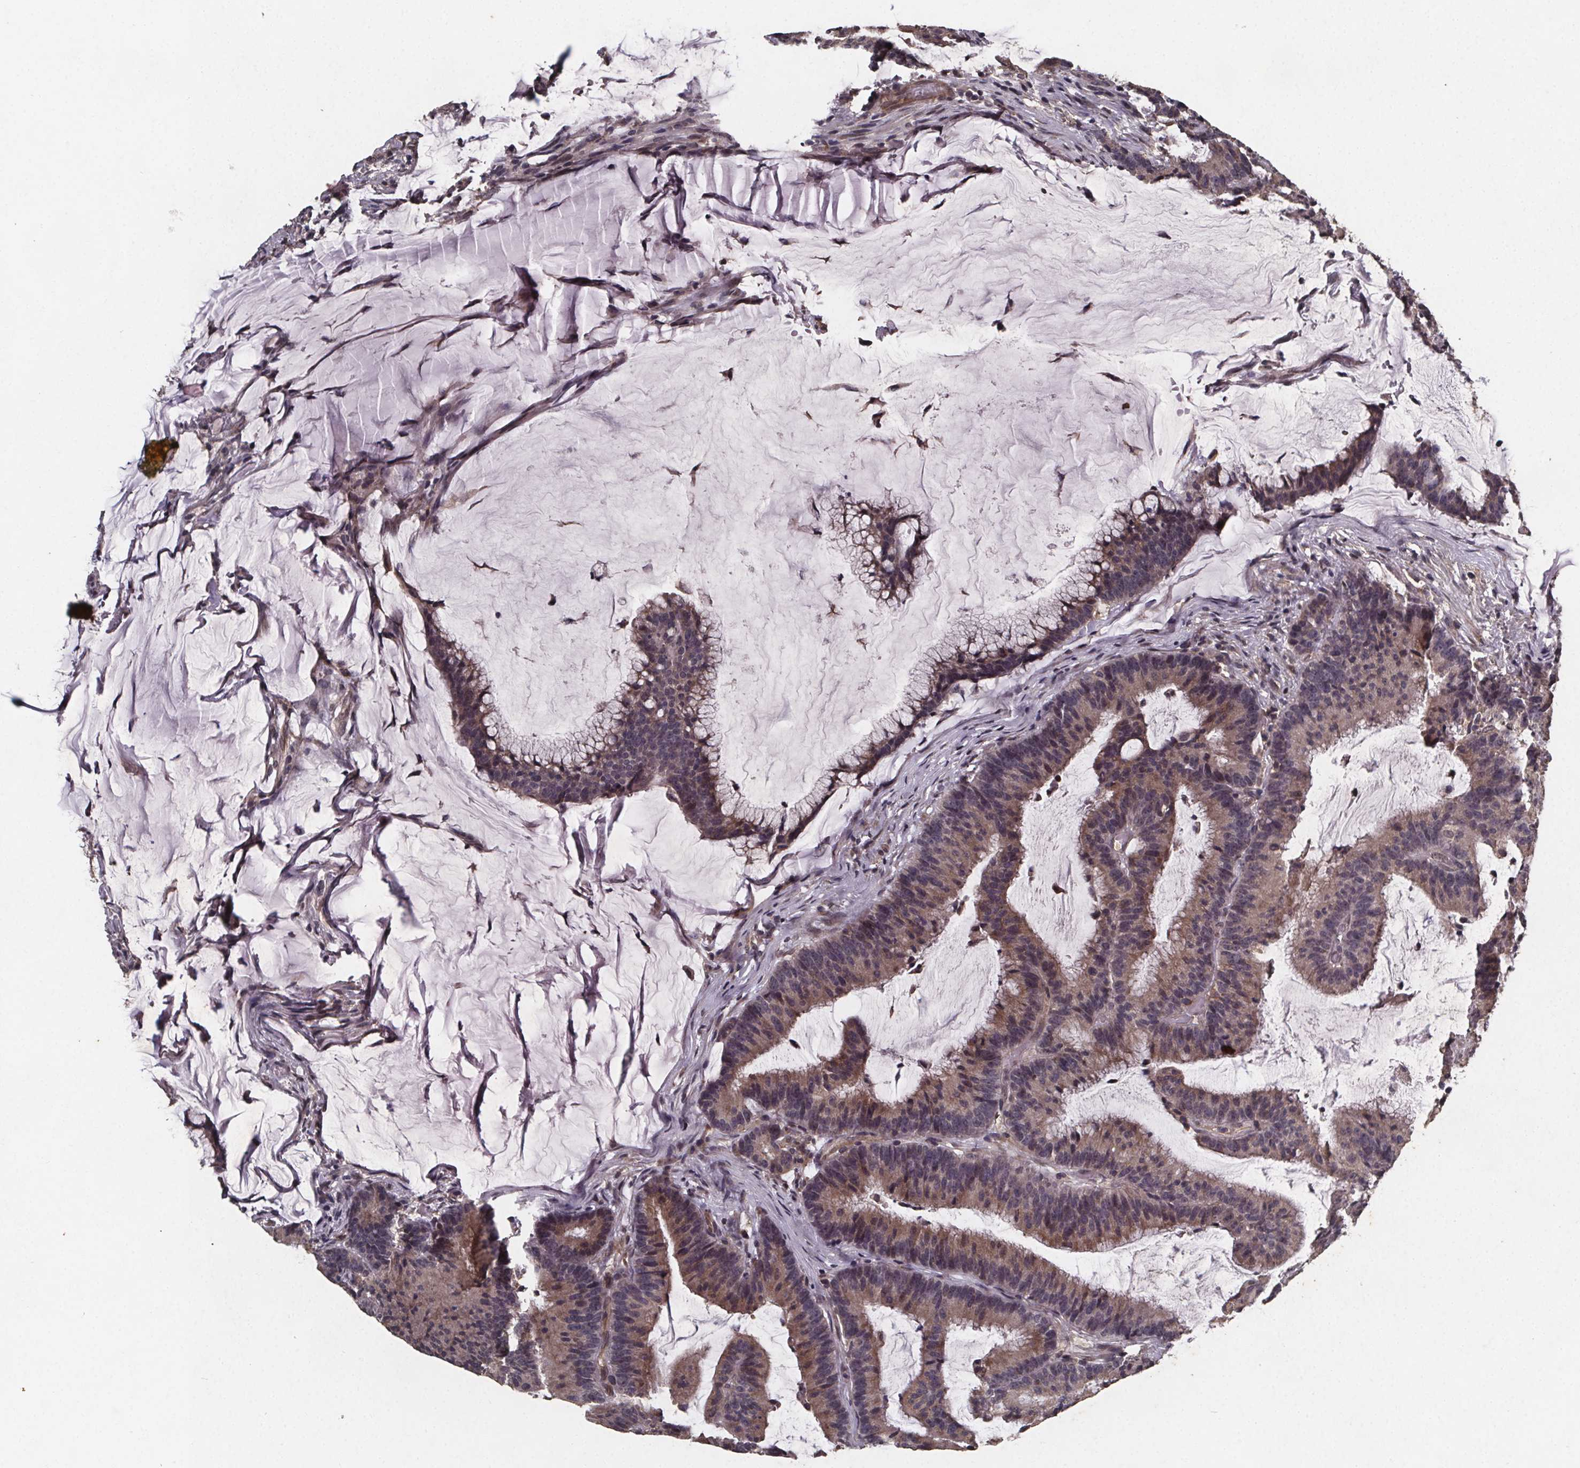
{"staining": {"intensity": "weak", "quantity": ">75%", "location": "cytoplasmic/membranous"}, "tissue": "colorectal cancer", "cell_type": "Tumor cells", "image_type": "cancer", "snomed": [{"axis": "morphology", "description": "Adenocarcinoma, NOS"}, {"axis": "topography", "description": "Colon"}], "caption": "A brown stain shows weak cytoplasmic/membranous expression of a protein in human colorectal cancer tumor cells.", "gene": "PIERCE2", "patient": {"sex": "female", "age": 78}}